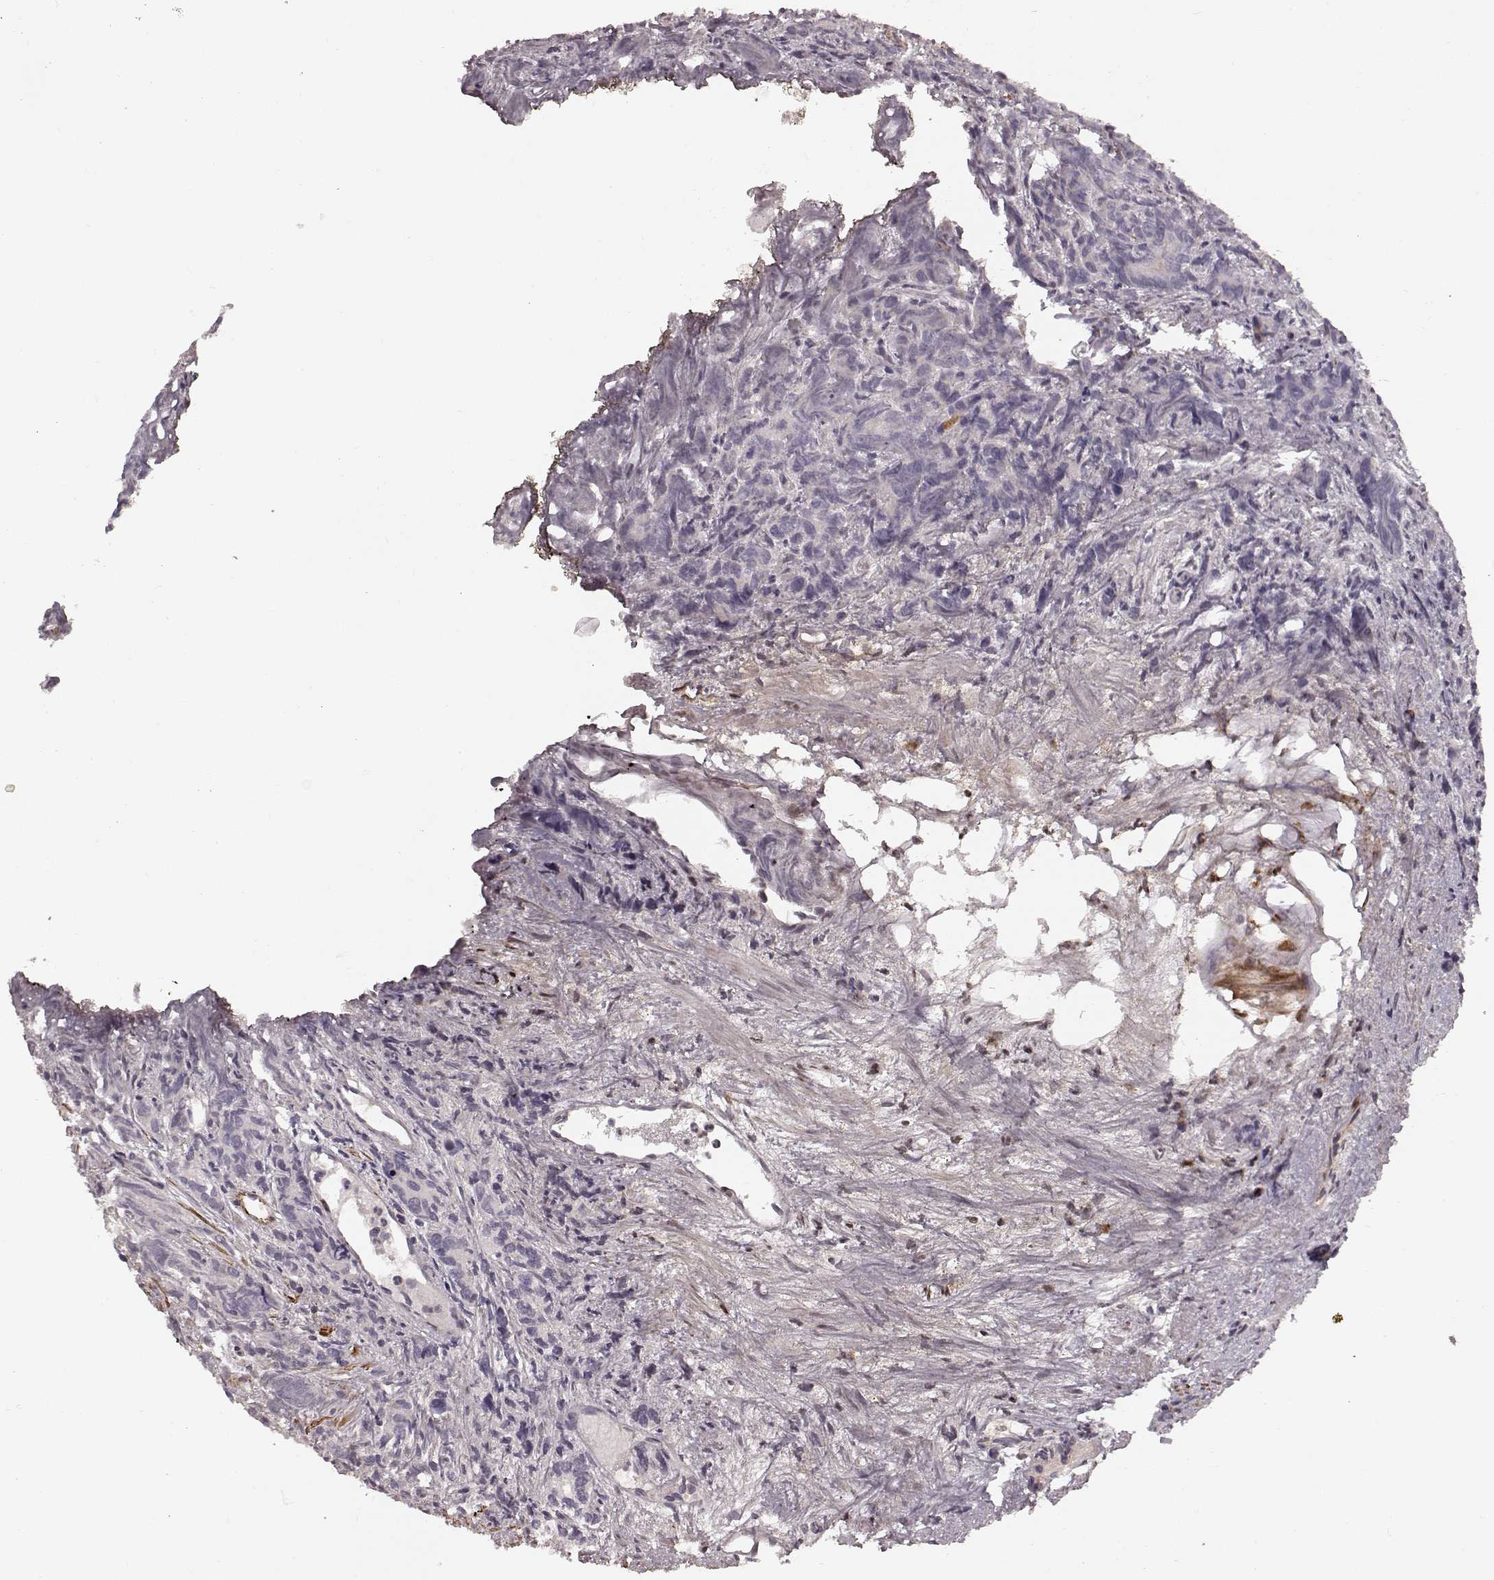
{"staining": {"intensity": "negative", "quantity": "none", "location": "none"}, "tissue": "prostate cancer", "cell_type": "Tumor cells", "image_type": "cancer", "snomed": [{"axis": "morphology", "description": "Adenocarcinoma, High grade"}, {"axis": "topography", "description": "Prostate"}], "caption": "DAB (3,3'-diaminobenzidine) immunohistochemical staining of human prostate high-grade adenocarcinoma reveals no significant expression in tumor cells. (Brightfield microscopy of DAB (3,3'-diaminobenzidine) IHC at high magnification).", "gene": "KCNJ9", "patient": {"sex": "male", "age": 77}}